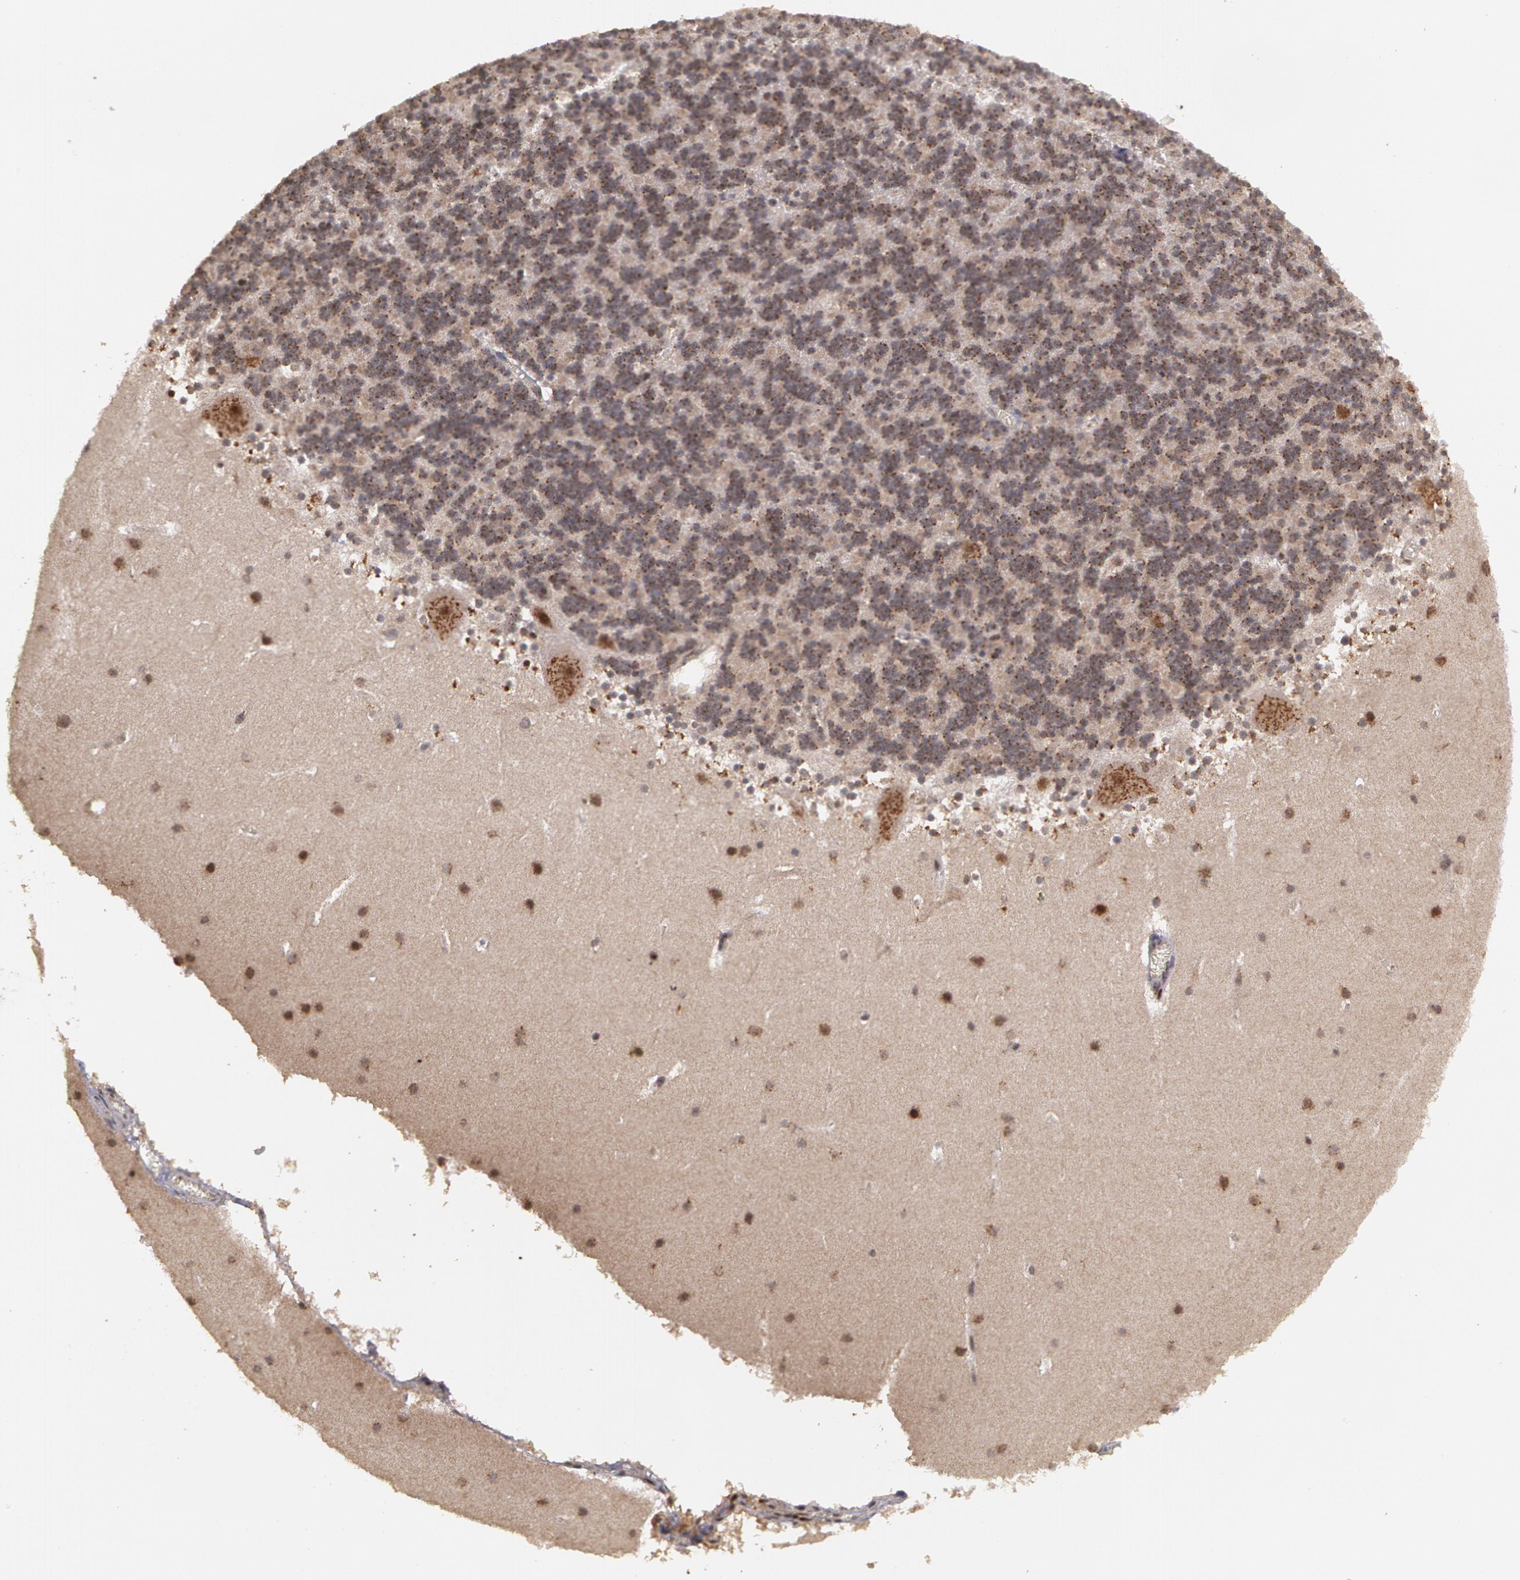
{"staining": {"intensity": "weak", "quantity": "25%-75%", "location": "cytoplasmic/membranous"}, "tissue": "cerebellum", "cell_type": "Cells in granular layer", "image_type": "normal", "snomed": [{"axis": "morphology", "description": "Normal tissue, NOS"}, {"axis": "topography", "description": "Cerebellum"}], "caption": "Immunohistochemical staining of unremarkable human cerebellum reveals weak cytoplasmic/membranous protein staining in about 25%-75% of cells in granular layer. (DAB (3,3'-diaminobenzidine) = brown stain, brightfield microscopy at high magnification).", "gene": "STX5", "patient": {"sex": "male", "age": 45}}